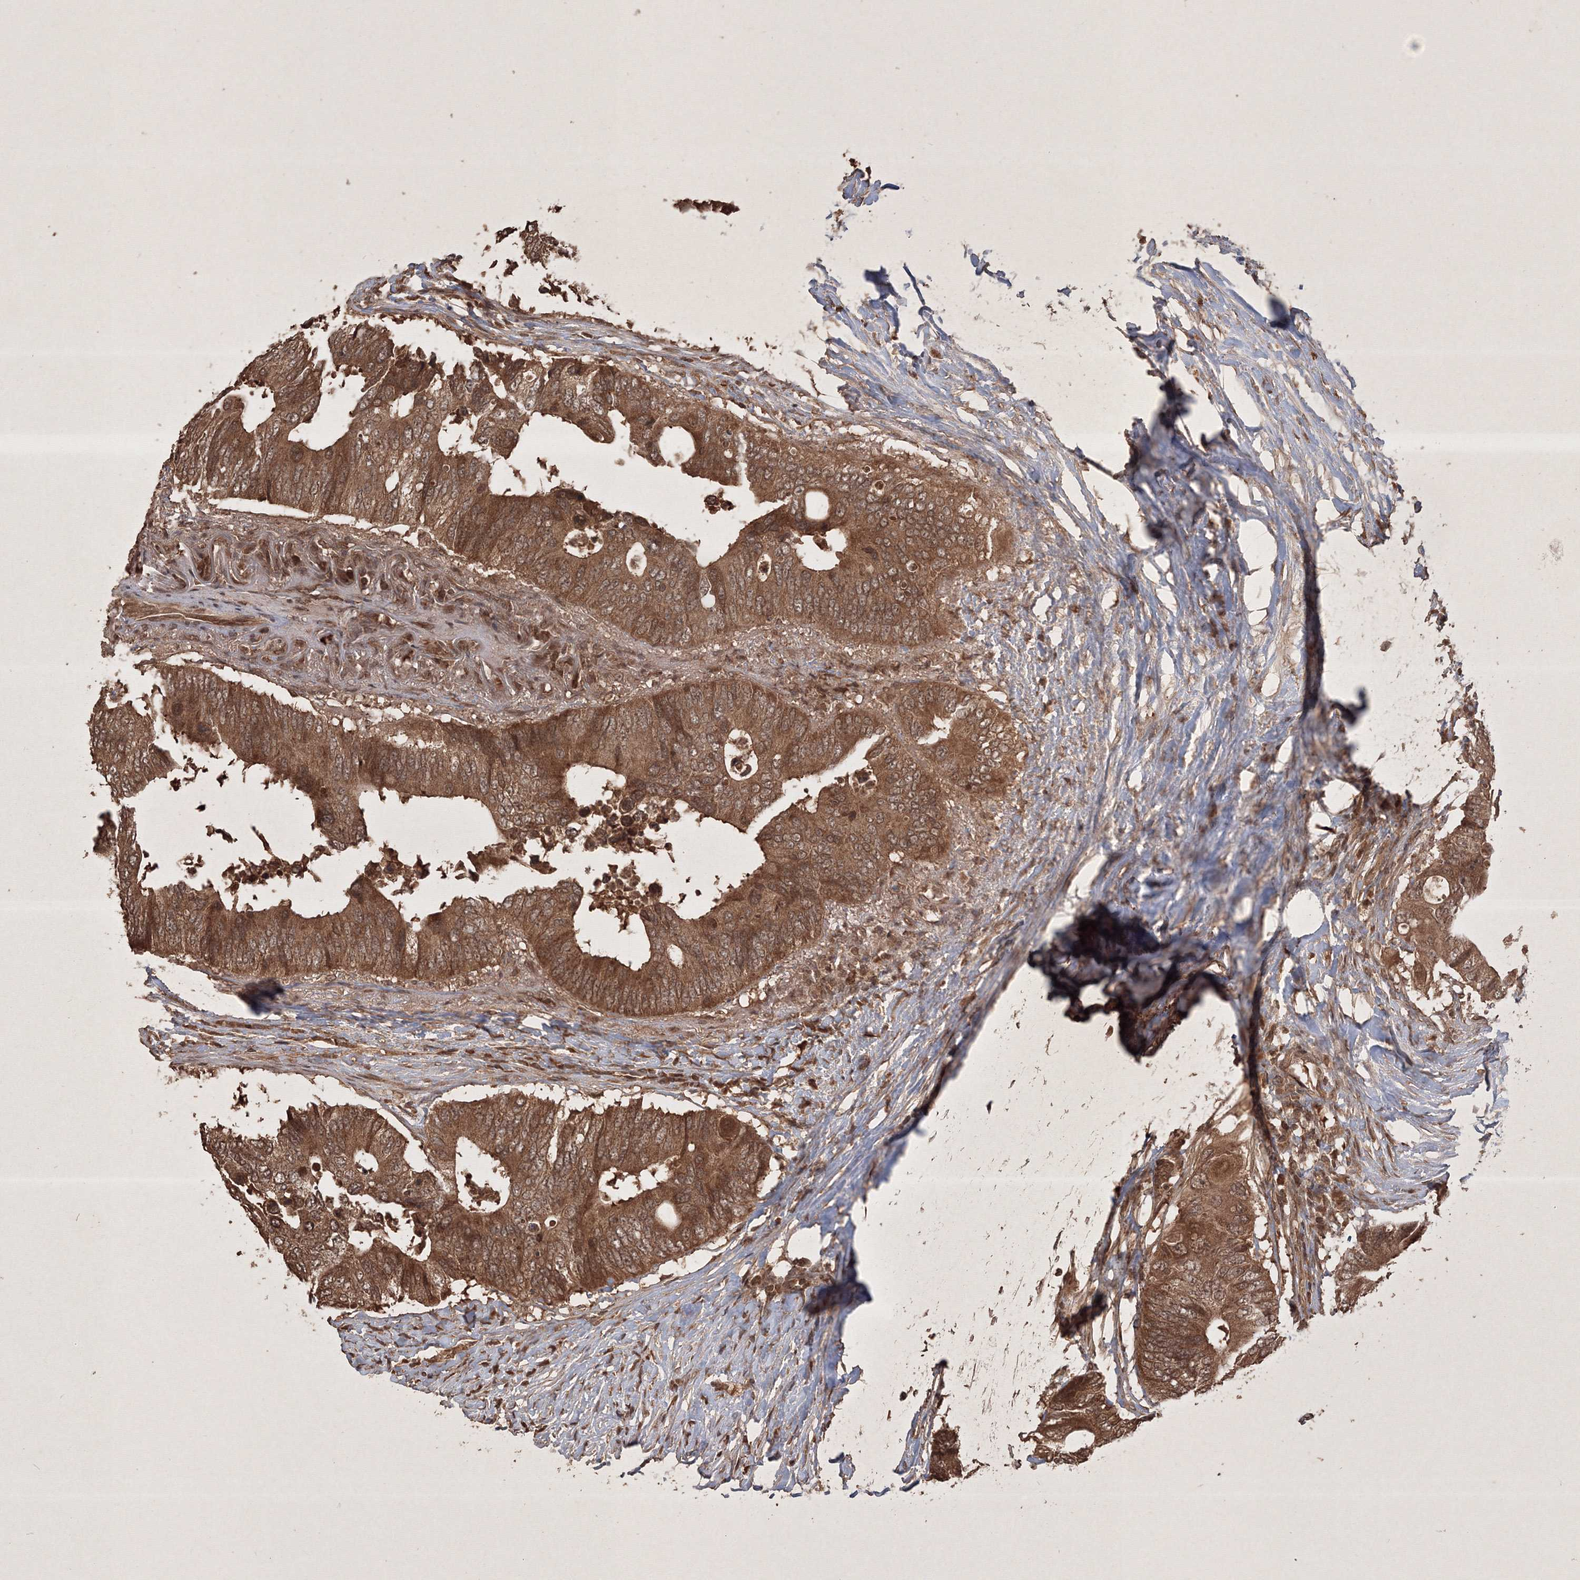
{"staining": {"intensity": "moderate", "quantity": ">75%", "location": "cytoplasmic/membranous,nuclear"}, "tissue": "colorectal cancer", "cell_type": "Tumor cells", "image_type": "cancer", "snomed": [{"axis": "morphology", "description": "Adenocarcinoma, NOS"}, {"axis": "topography", "description": "Colon"}], "caption": "A photomicrograph showing moderate cytoplasmic/membranous and nuclear positivity in approximately >75% of tumor cells in colorectal cancer (adenocarcinoma), as visualized by brown immunohistochemical staining.", "gene": "PELI3", "patient": {"sex": "male", "age": 71}}